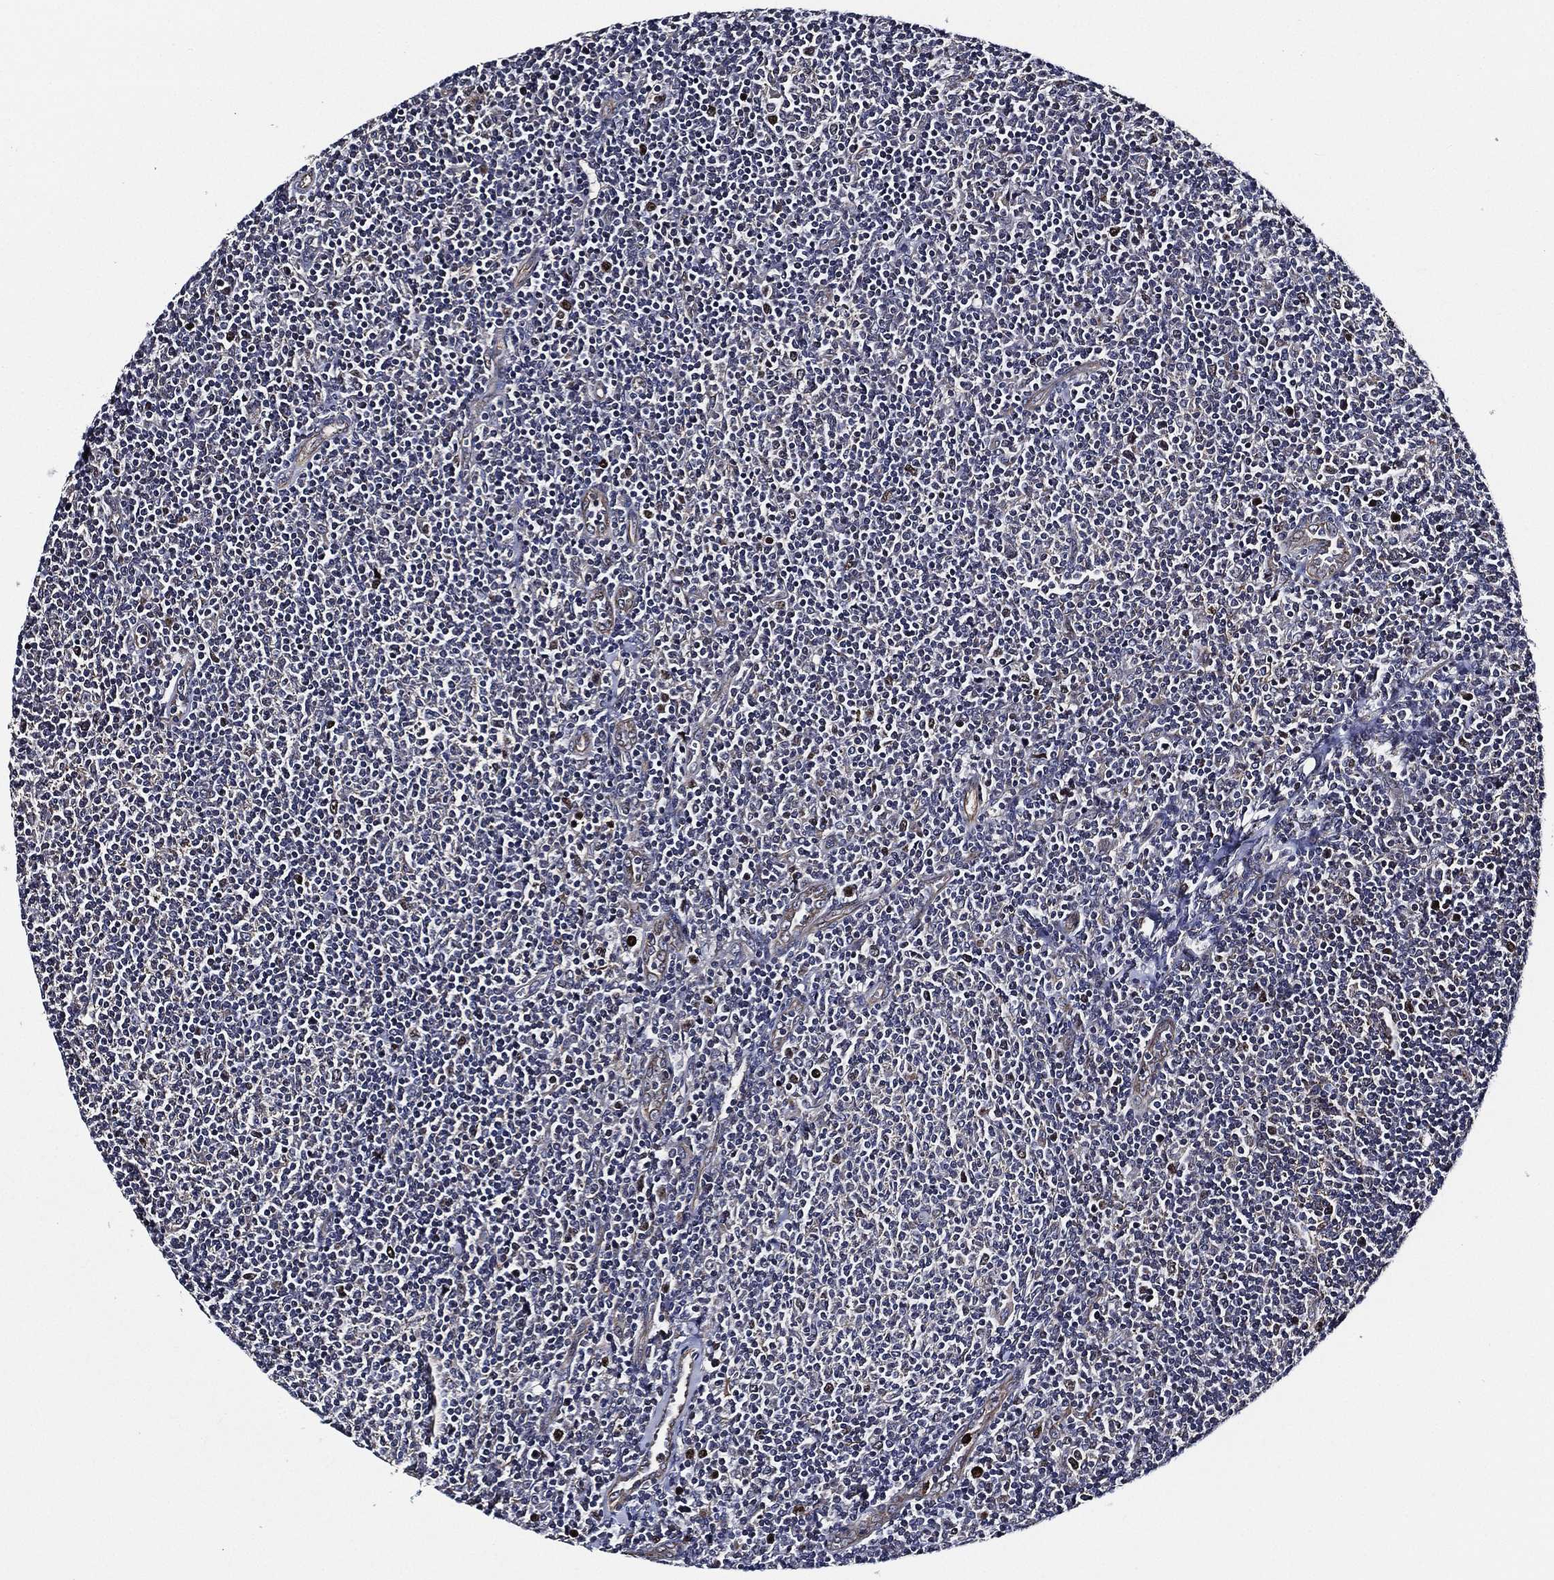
{"staining": {"intensity": "negative", "quantity": "none", "location": "none"}, "tissue": "lymphoma", "cell_type": "Tumor cells", "image_type": "cancer", "snomed": [{"axis": "morphology", "description": "Malignant lymphoma, non-Hodgkin's type, Low grade"}, {"axis": "topography", "description": "Lymph node"}], "caption": "Tumor cells show no significant expression in low-grade malignant lymphoma, non-Hodgkin's type.", "gene": "KIF20B", "patient": {"sex": "male", "age": 52}}